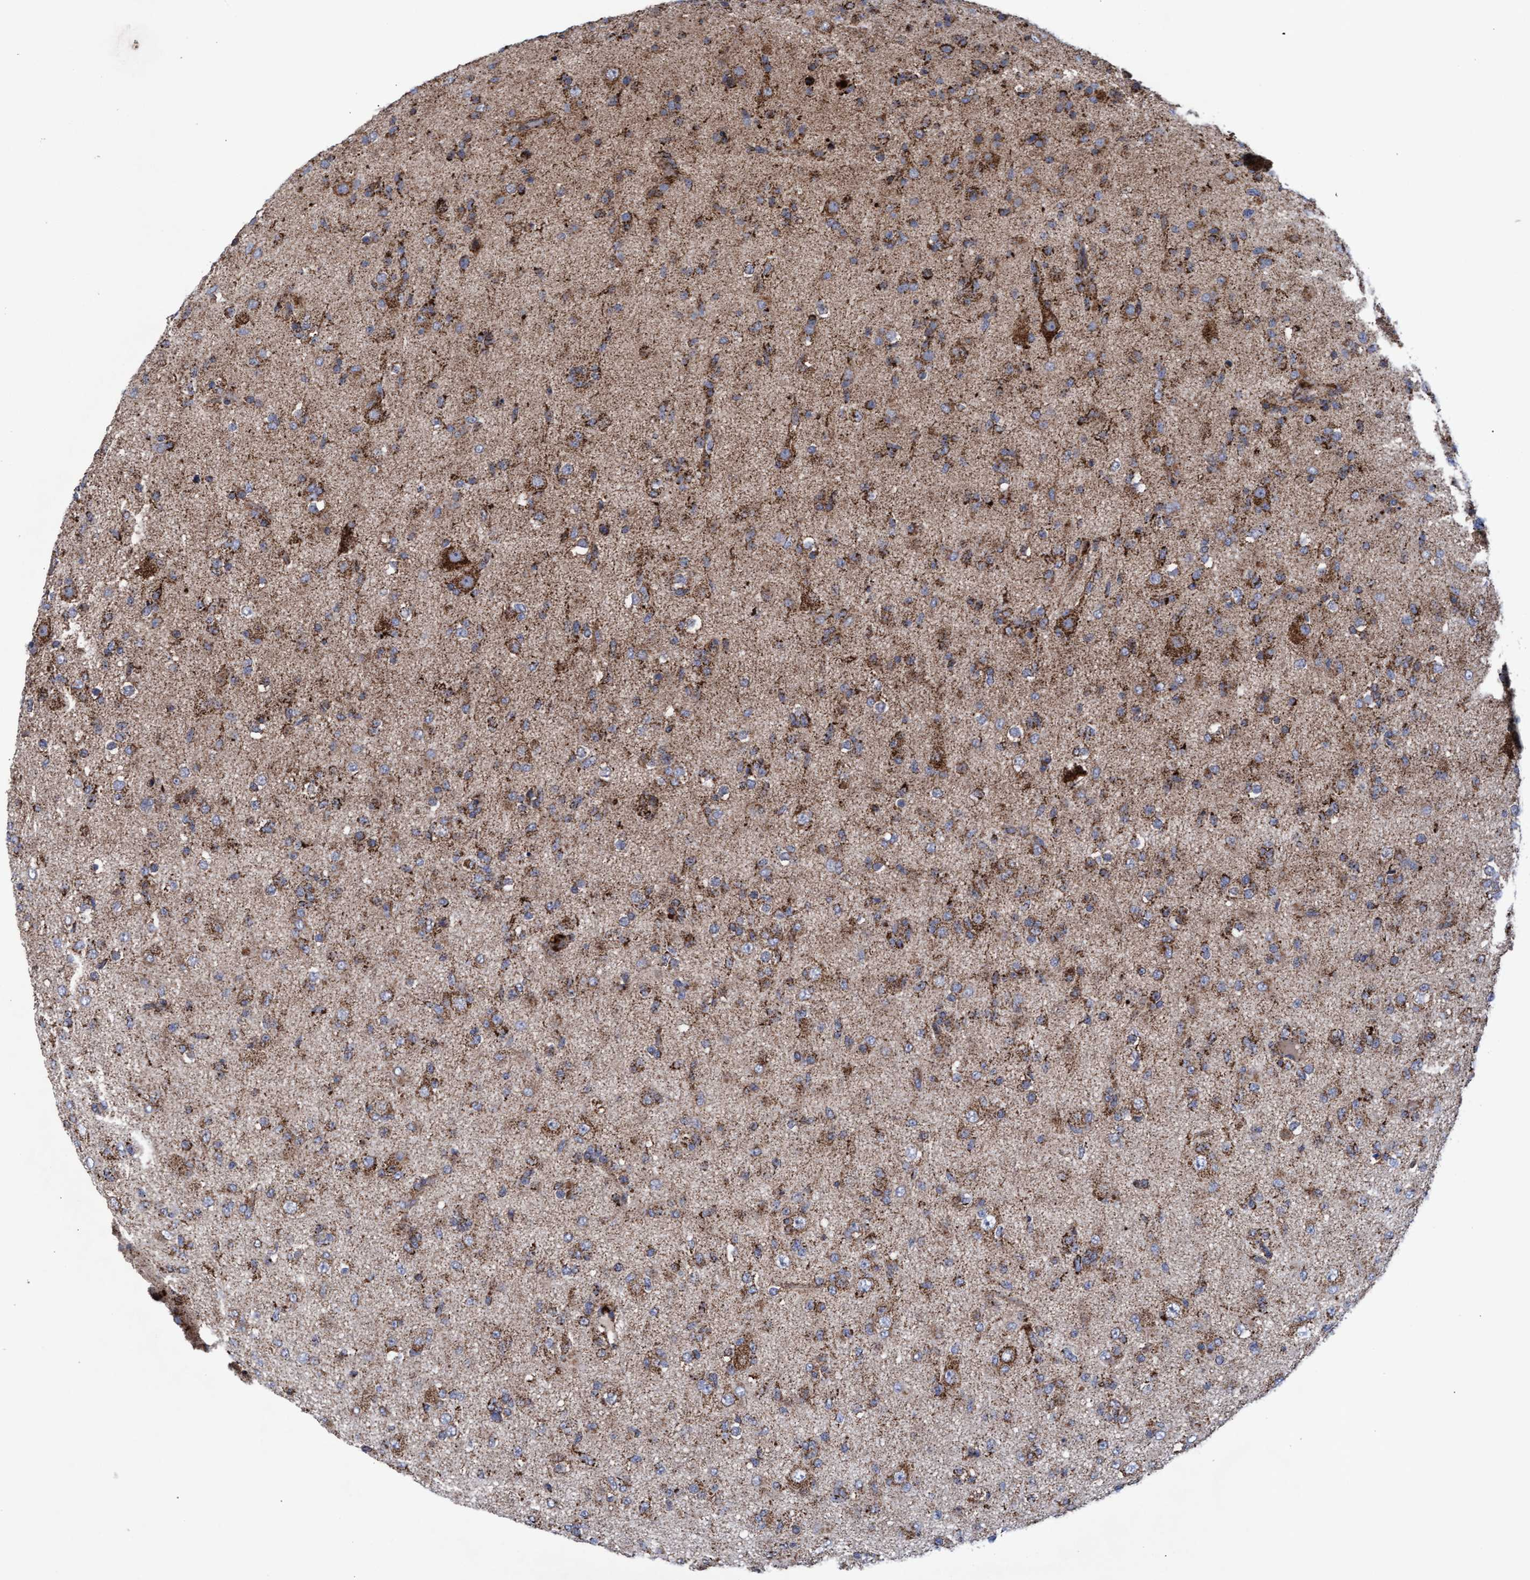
{"staining": {"intensity": "moderate", "quantity": ">75%", "location": "cytoplasmic/membranous"}, "tissue": "glioma", "cell_type": "Tumor cells", "image_type": "cancer", "snomed": [{"axis": "morphology", "description": "Glioma, malignant, Low grade"}, {"axis": "topography", "description": "Brain"}], "caption": "This is an image of immunohistochemistry staining of low-grade glioma (malignant), which shows moderate expression in the cytoplasmic/membranous of tumor cells.", "gene": "MRPL38", "patient": {"sex": "male", "age": 65}}